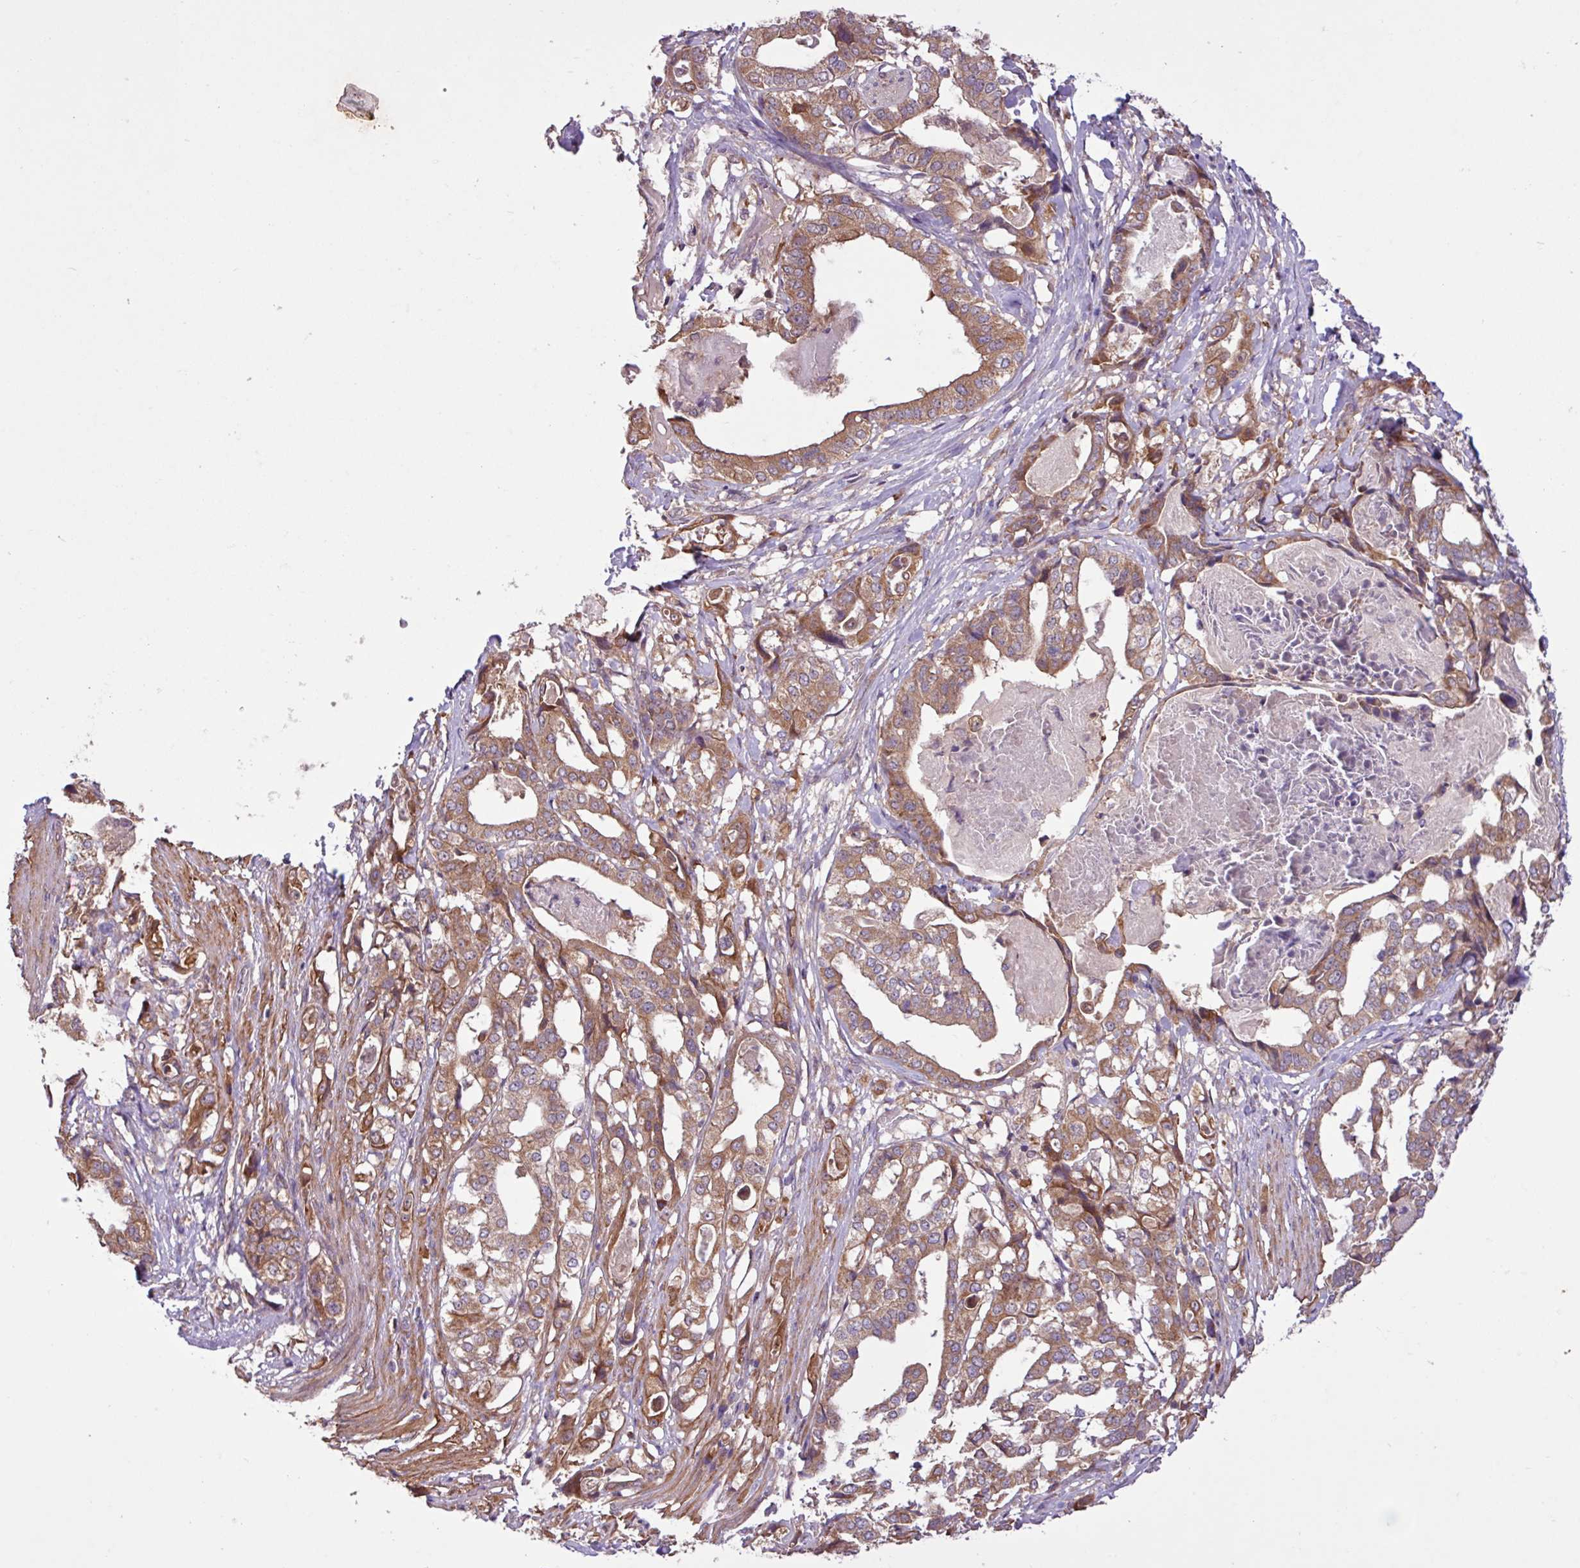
{"staining": {"intensity": "moderate", "quantity": ">75%", "location": "cytoplasmic/membranous"}, "tissue": "stomach cancer", "cell_type": "Tumor cells", "image_type": "cancer", "snomed": [{"axis": "morphology", "description": "Adenocarcinoma, NOS"}, {"axis": "topography", "description": "Stomach"}], "caption": "Human stomach cancer stained with a protein marker shows moderate staining in tumor cells.", "gene": "TIMM10B", "patient": {"sex": "male", "age": 48}}